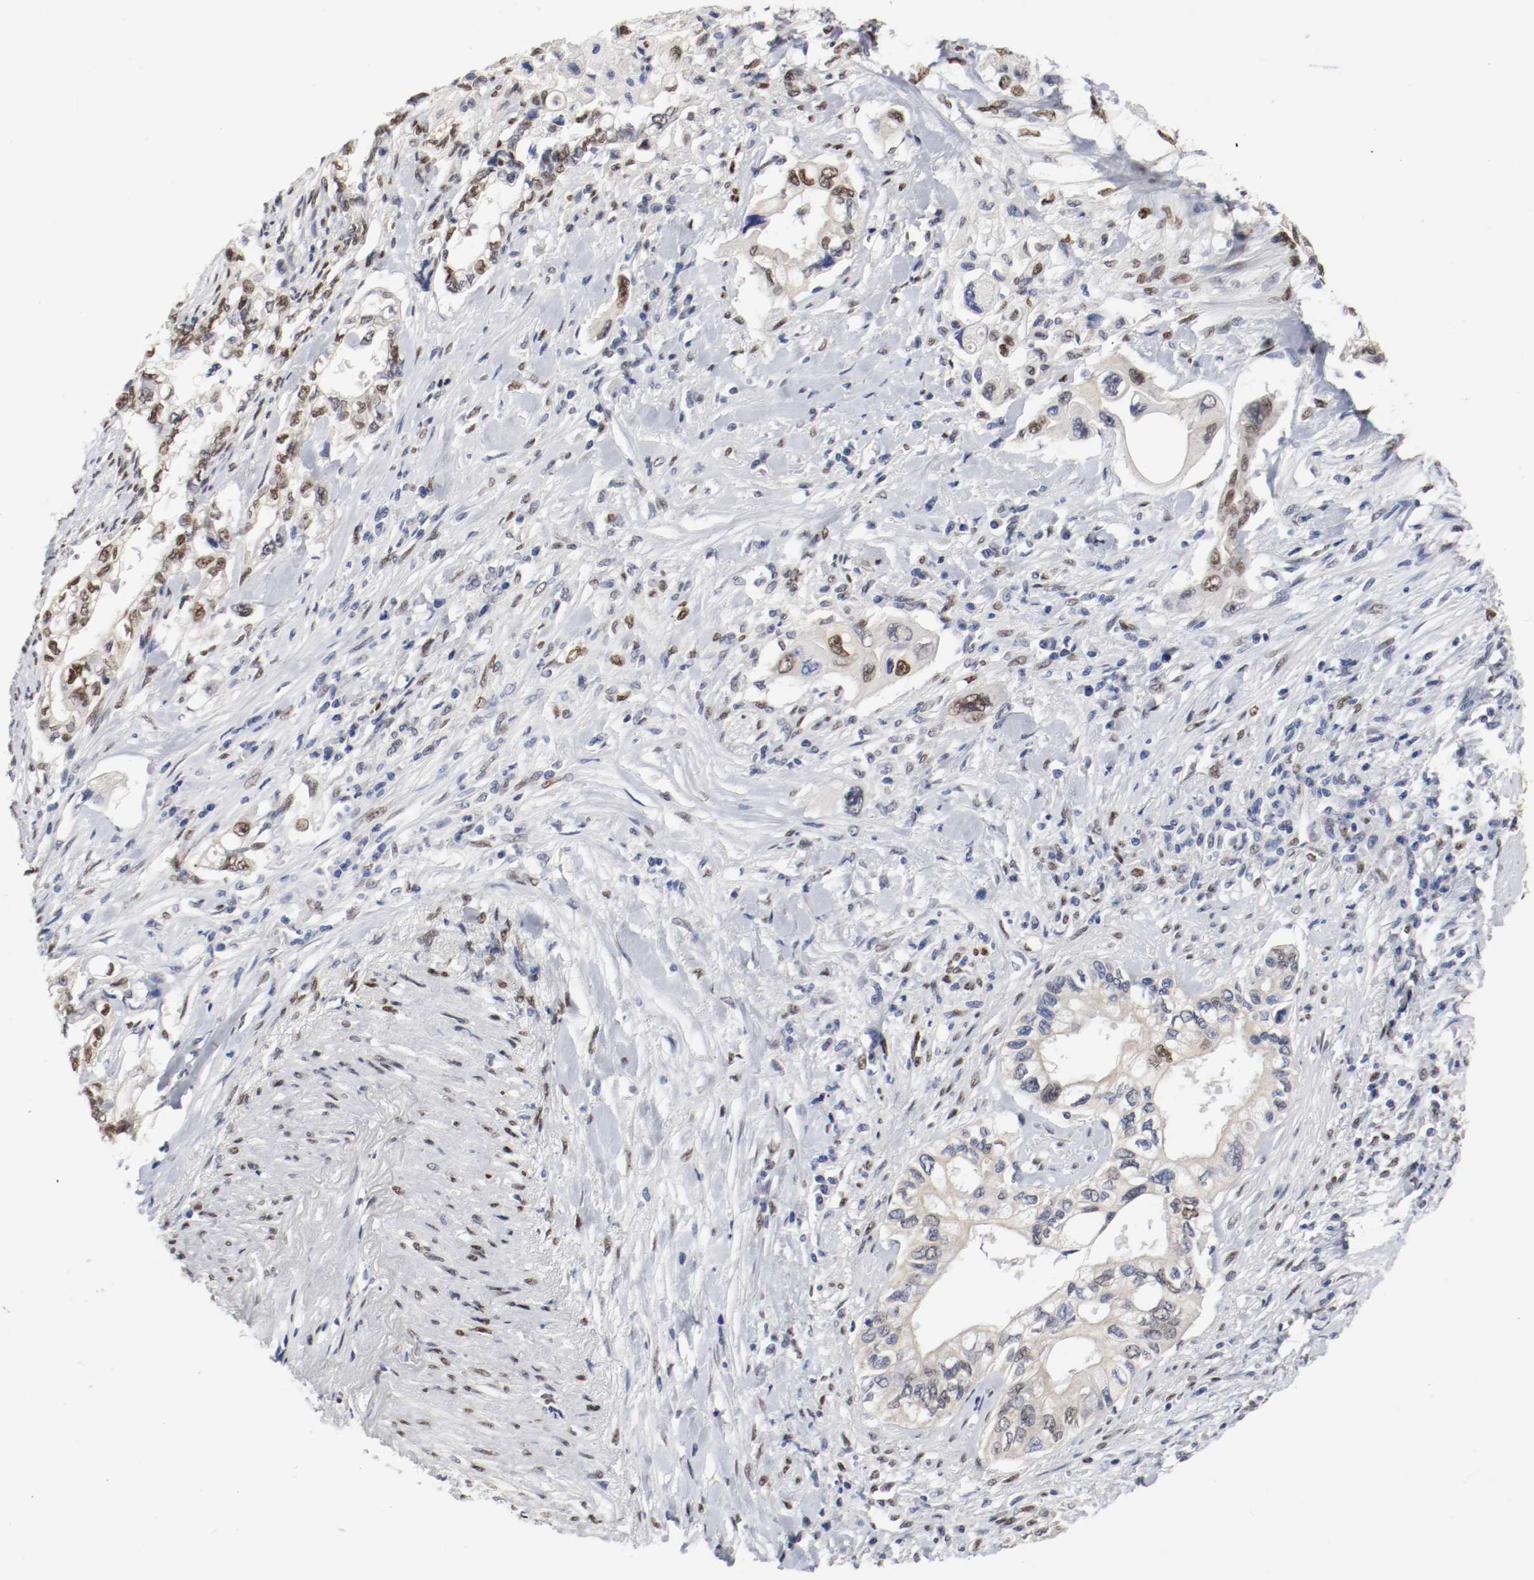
{"staining": {"intensity": "moderate", "quantity": "25%-75%", "location": "nuclear"}, "tissue": "pancreatic cancer", "cell_type": "Tumor cells", "image_type": "cancer", "snomed": [{"axis": "morphology", "description": "Normal tissue, NOS"}, {"axis": "topography", "description": "Pancreas"}], "caption": "This histopathology image shows immunohistochemistry (IHC) staining of human pancreatic cancer, with medium moderate nuclear staining in about 25%-75% of tumor cells.", "gene": "FOSL2", "patient": {"sex": "male", "age": 42}}